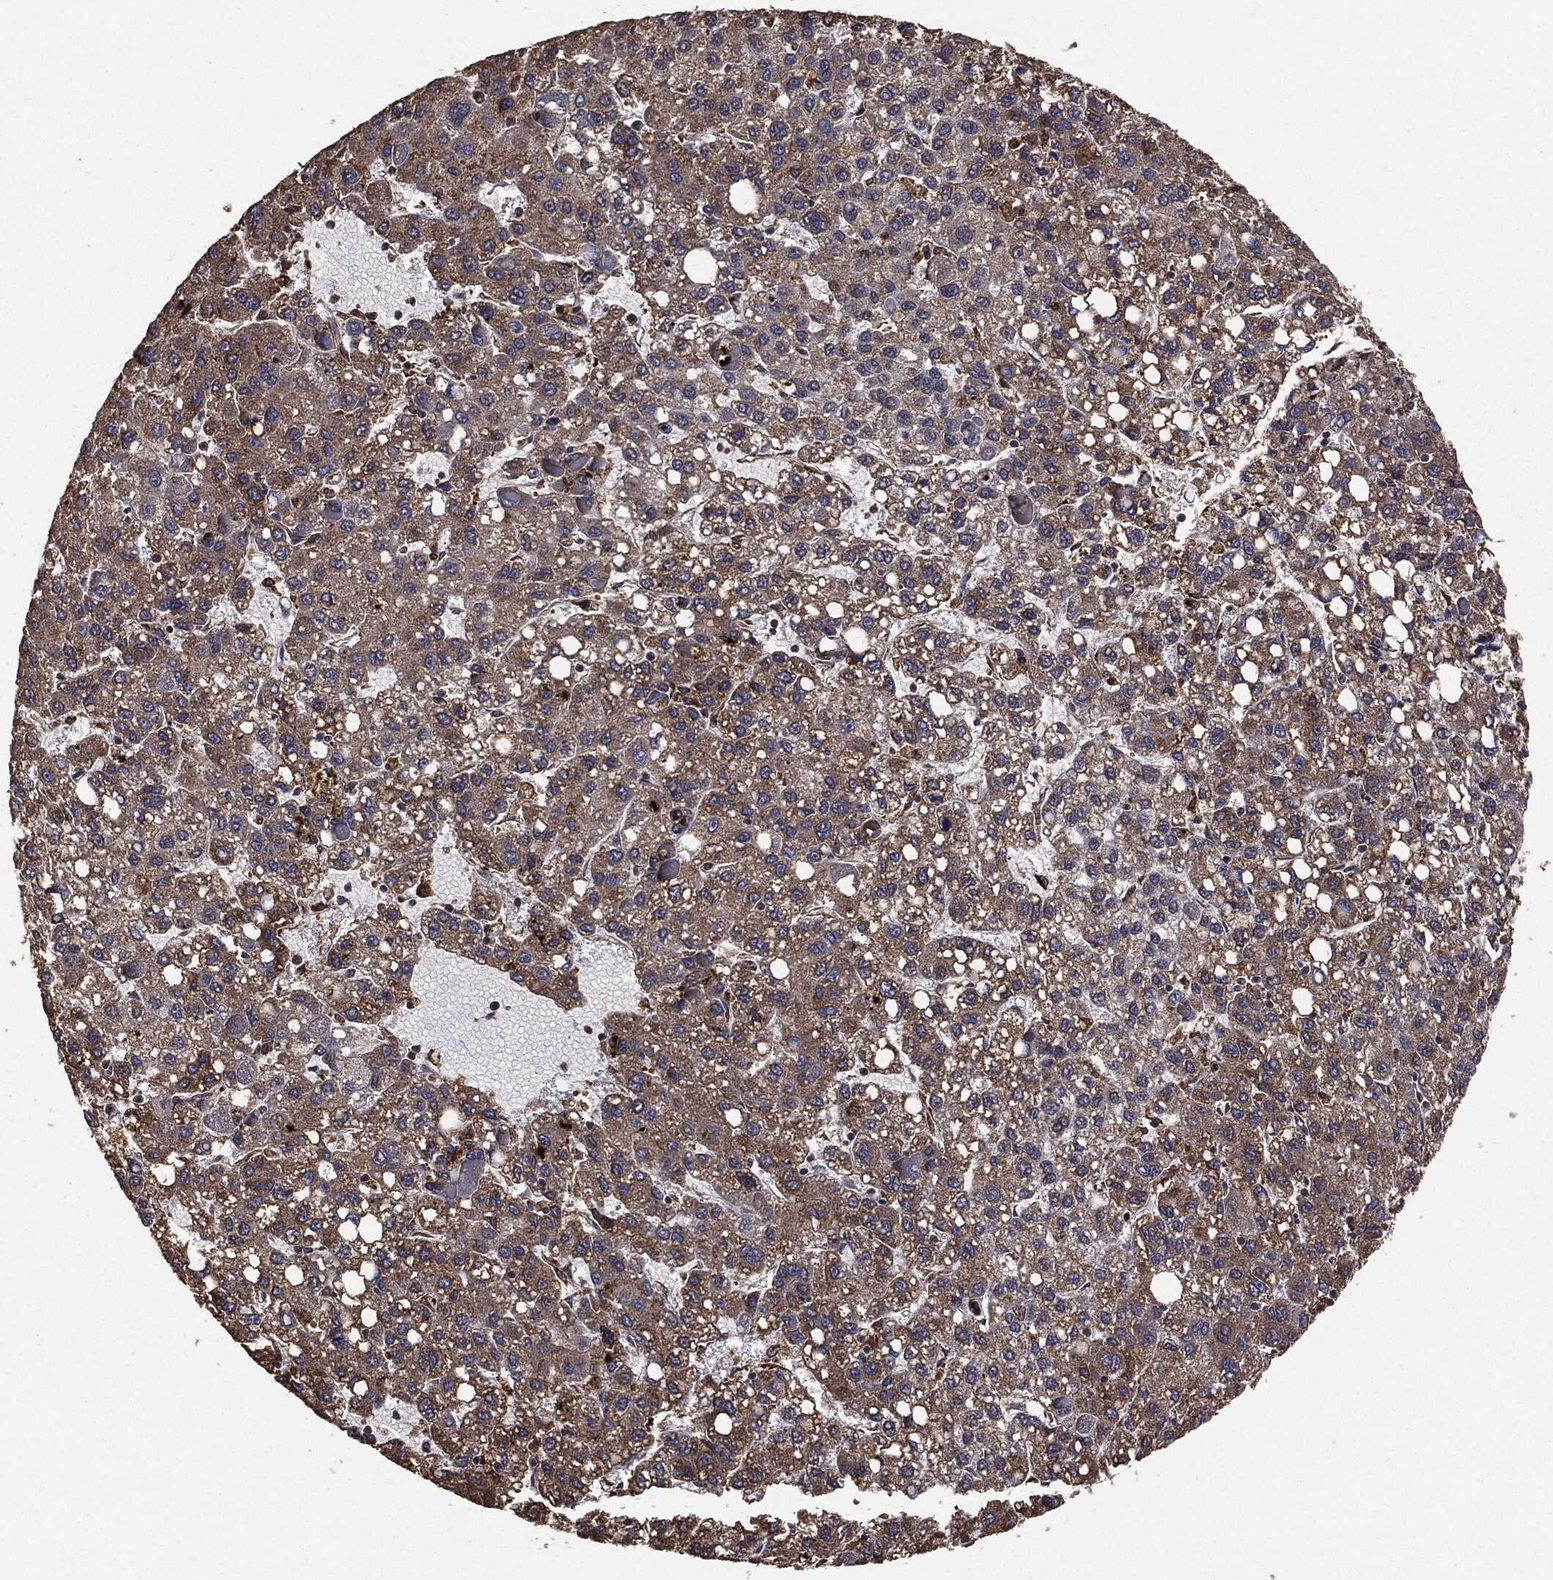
{"staining": {"intensity": "weak", "quantity": ">75%", "location": "cytoplasmic/membranous"}, "tissue": "liver cancer", "cell_type": "Tumor cells", "image_type": "cancer", "snomed": [{"axis": "morphology", "description": "Carcinoma, Hepatocellular, NOS"}, {"axis": "topography", "description": "Liver"}], "caption": "Hepatocellular carcinoma (liver) tissue displays weak cytoplasmic/membranous positivity in about >75% of tumor cells", "gene": "MTOR", "patient": {"sex": "female", "age": 82}}